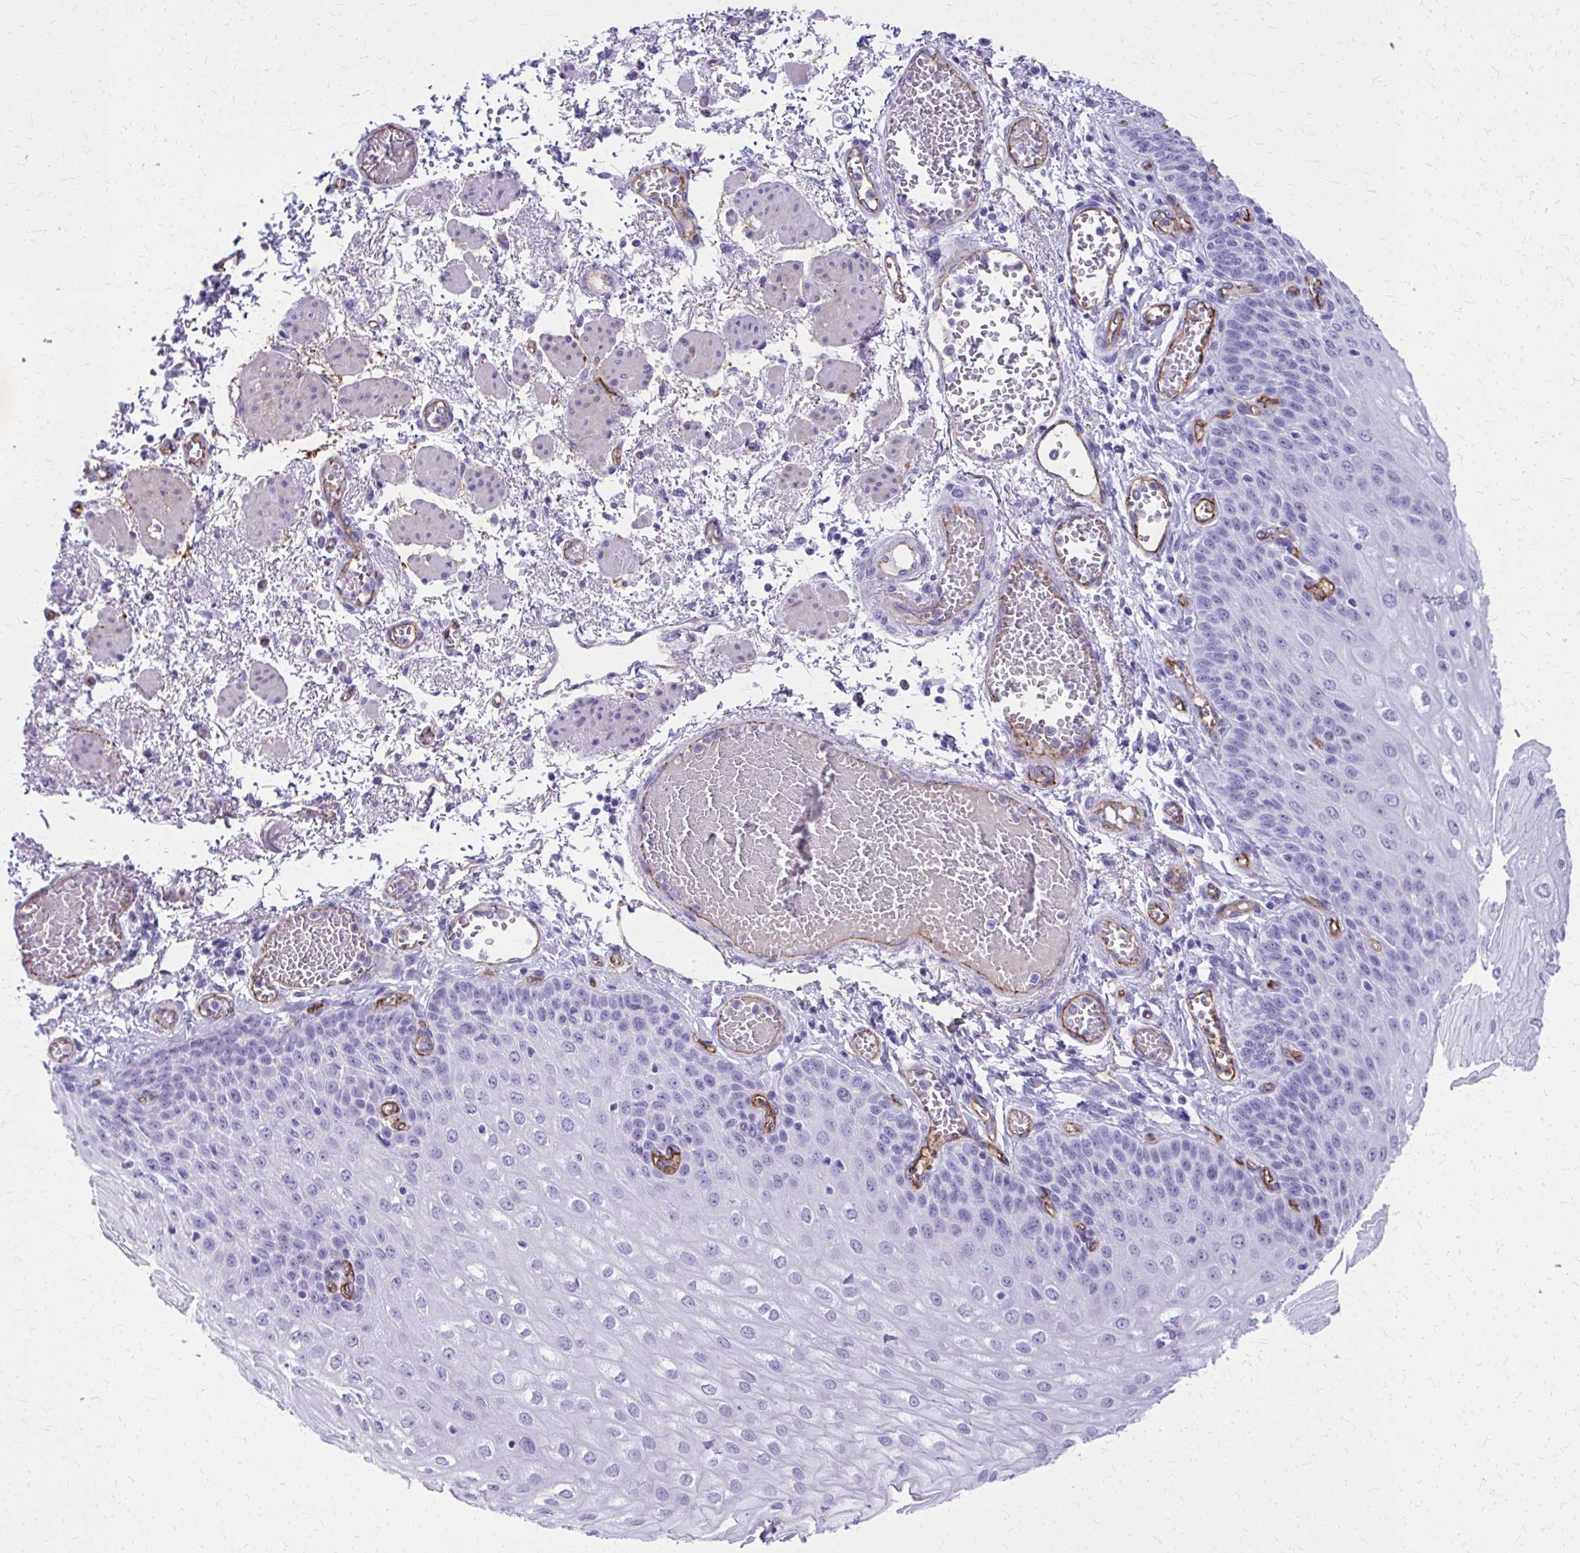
{"staining": {"intensity": "negative", "quantity": "none", "location": "none"}, "tissue": "esophagus", "cell_type": "Squamous epithelial cells", "image_type": "normal", "snomed": [{"axis": "morphology", "description": "Normal tissue, NOS"}, {"axis": "morphology", "description": "Adenocarcinoma, NOS"}, {"axis": "topography", "description": "Esophagus"}], "caption": "This is an IHC micrograph of normal human esophagus. There is no expression in squamous epithelial cells.", "gene": "TPSG1", "patient": {"sex": "male", "age": 81}}